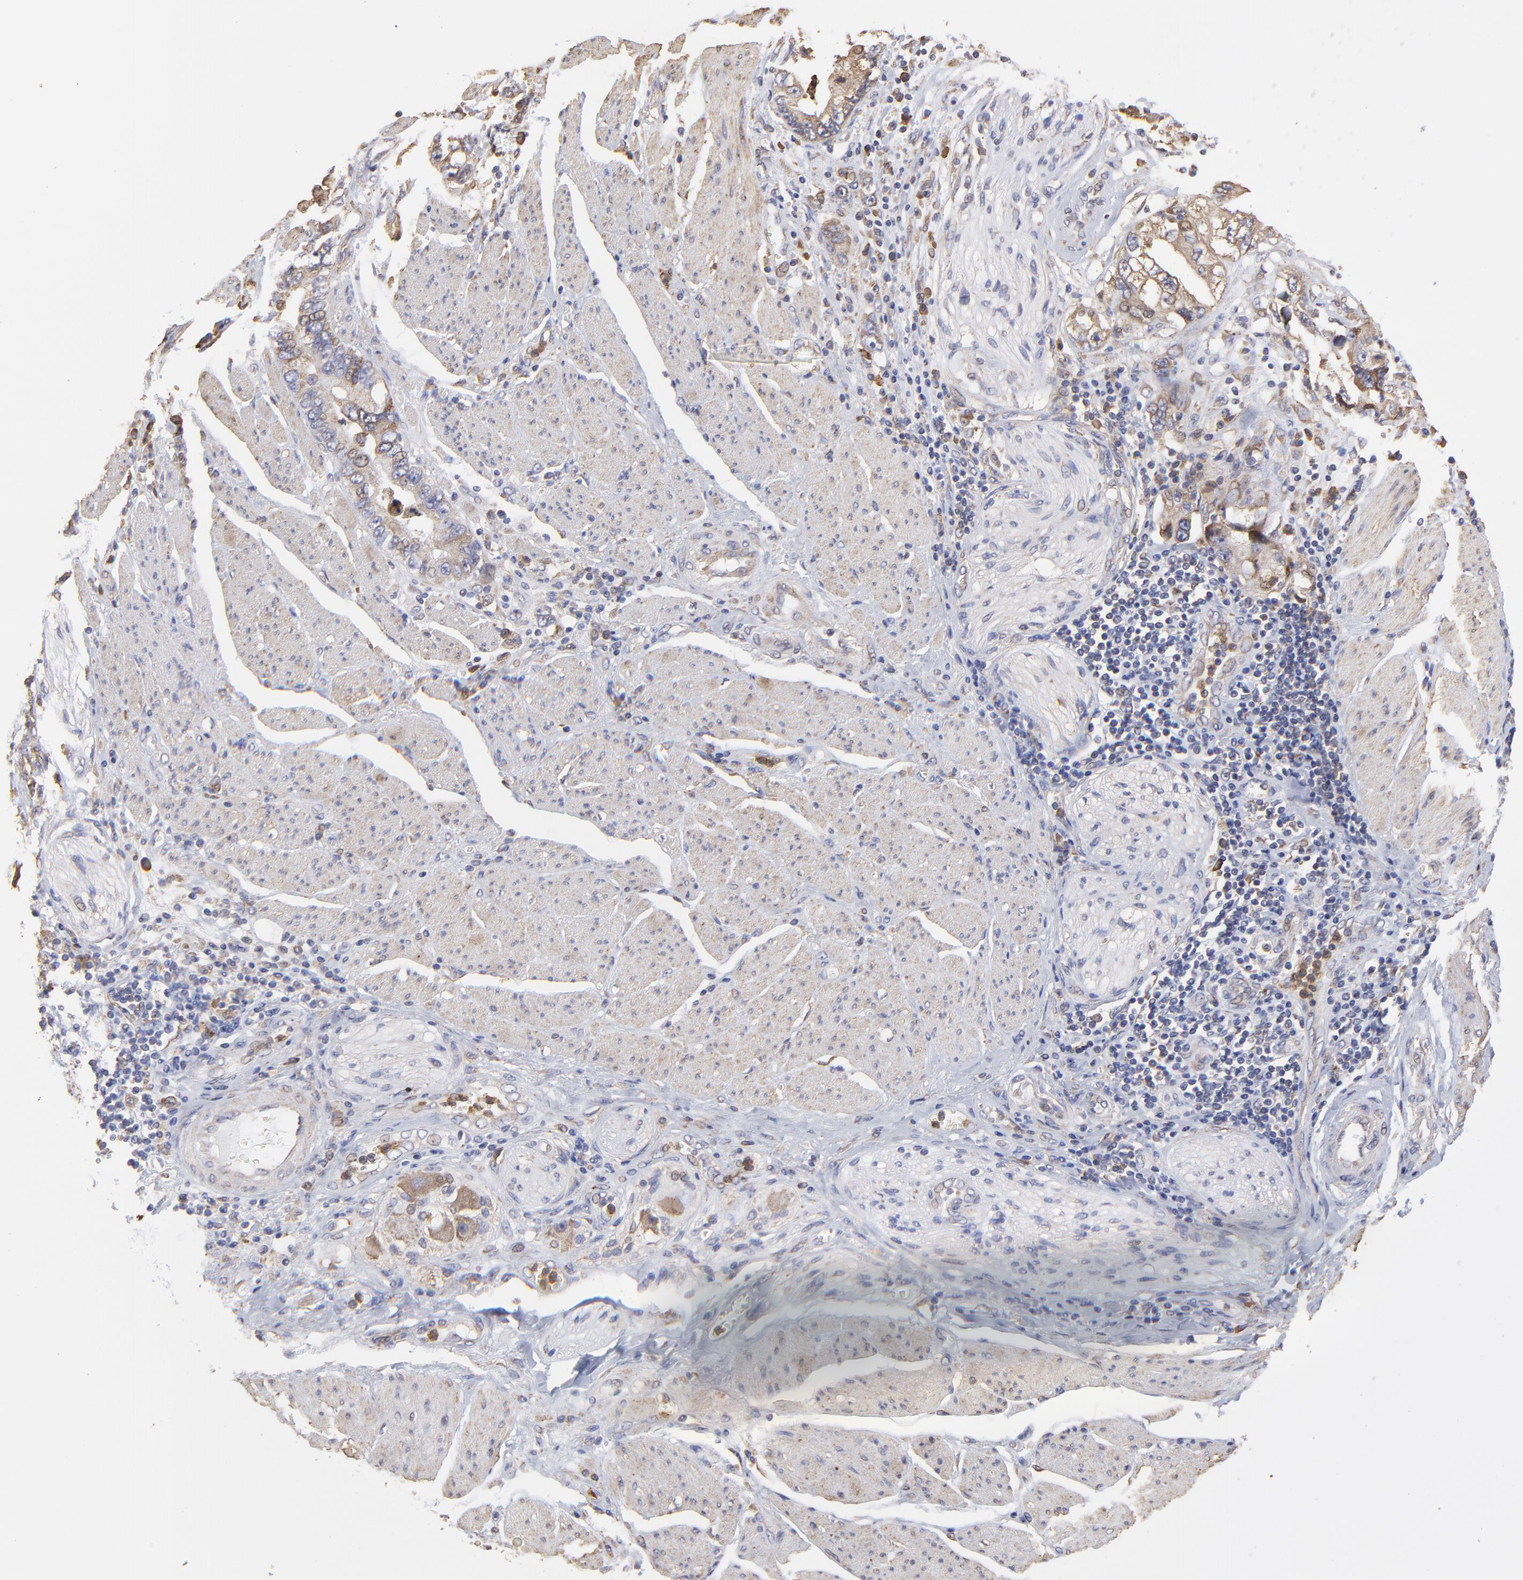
{"staining": {"intensity": "weak", "quantity": "<25%", "location": "cytoplasmic/membranous"}, "tissue": "stomach cancer", "cell_type": "Tumor cells", "image_type": "cancer", "snomed": [{"axis": "morphology", "description": "Adenocarcinoma, NOS"}, {"axis": "topography", "description": "Pancreas"}, {"axis": "topography", "description": "Stomach, upper"}], "caption": "DAB (3,3'-diaminobenzidine) immunohistochemical staining of stomach cancer (adenocarcinoma) displays no significant positivity in tumor cells.", "gene": "PFKM", "patient": {"sex": "male", "age": 77}}